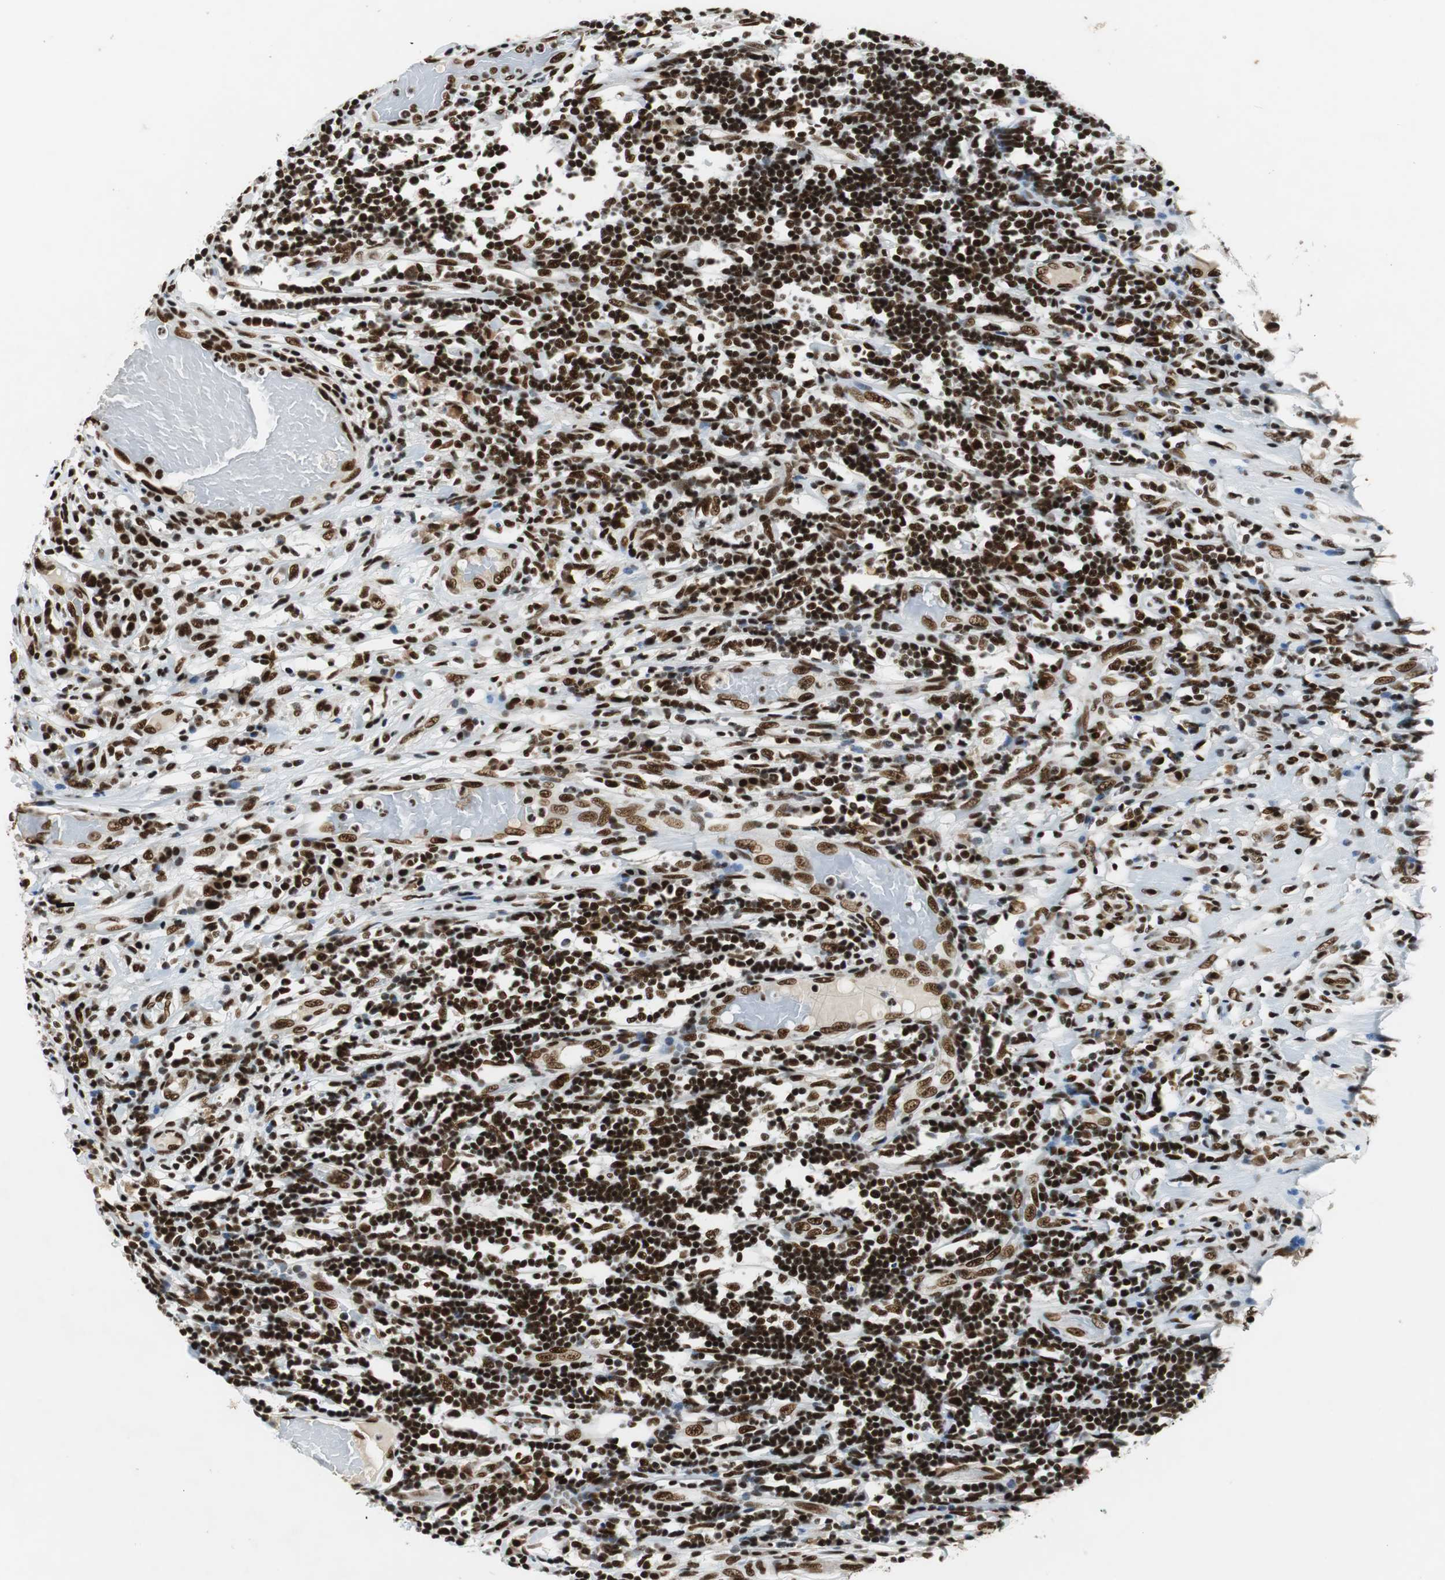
{"staining": {"intensity": "strong", "quantity": ">75%", "location": "nuclear"}, "tissue": "melanoma", "cell_type": "Tumor cells", "image_type": "cancer", "snomed": [{"axis": "morphology", "description": "Malignant melanoma, Metastatic site"}, {"axis": "topography", "description": "Lymph node"}], "caption": "This is a histology image of IHC staining of malignant melanoma (metastatic site), which shows strong positivity in the nuclear of tumor cells.", "gene": "PRKDC", "patient": {"sex": "male", "age": 61}}